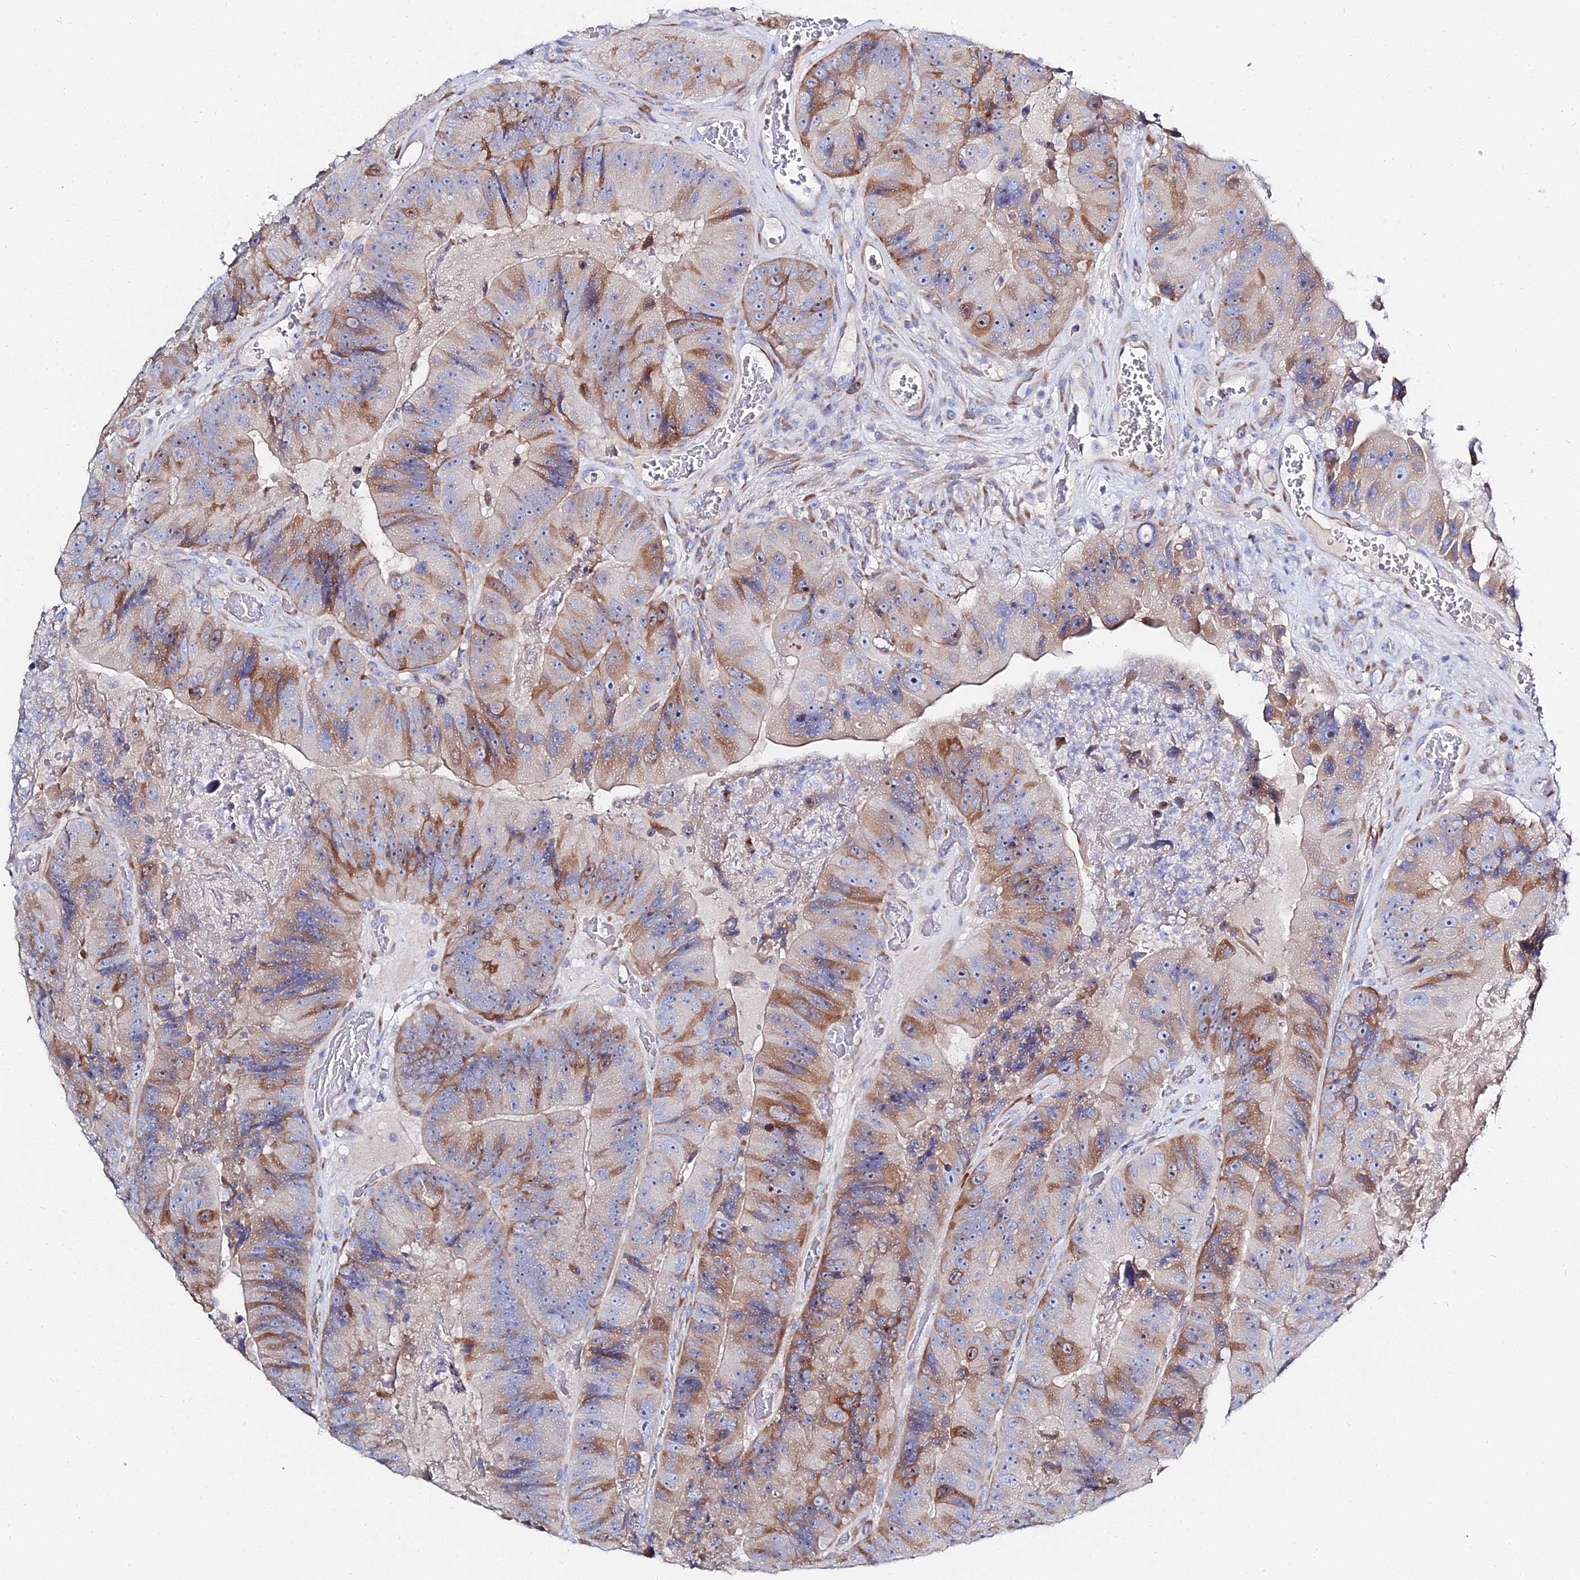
{"staining": {"intensity": "moderate", "quantity": "25%-75%", "location": "cytoplasmic/membranous"}, "tissue": "colorectal cancer", "cell_type": "Tumor cells", "image_type": "cancer", "snomed": [{"axis": "morphology", "description": "Adenocarcinoma, NOS"}, {"axis": "topography", "description": "Colon"}], "caption": "Tumor cells reveal medium levels of moderate cytoplasmic/membranous positivity in approximately 25%-75% of cells in human colorectal cancer (adenocarcinoma).", "gene": "PTTG1", "patient": {"sex": "female", "age": 86}}